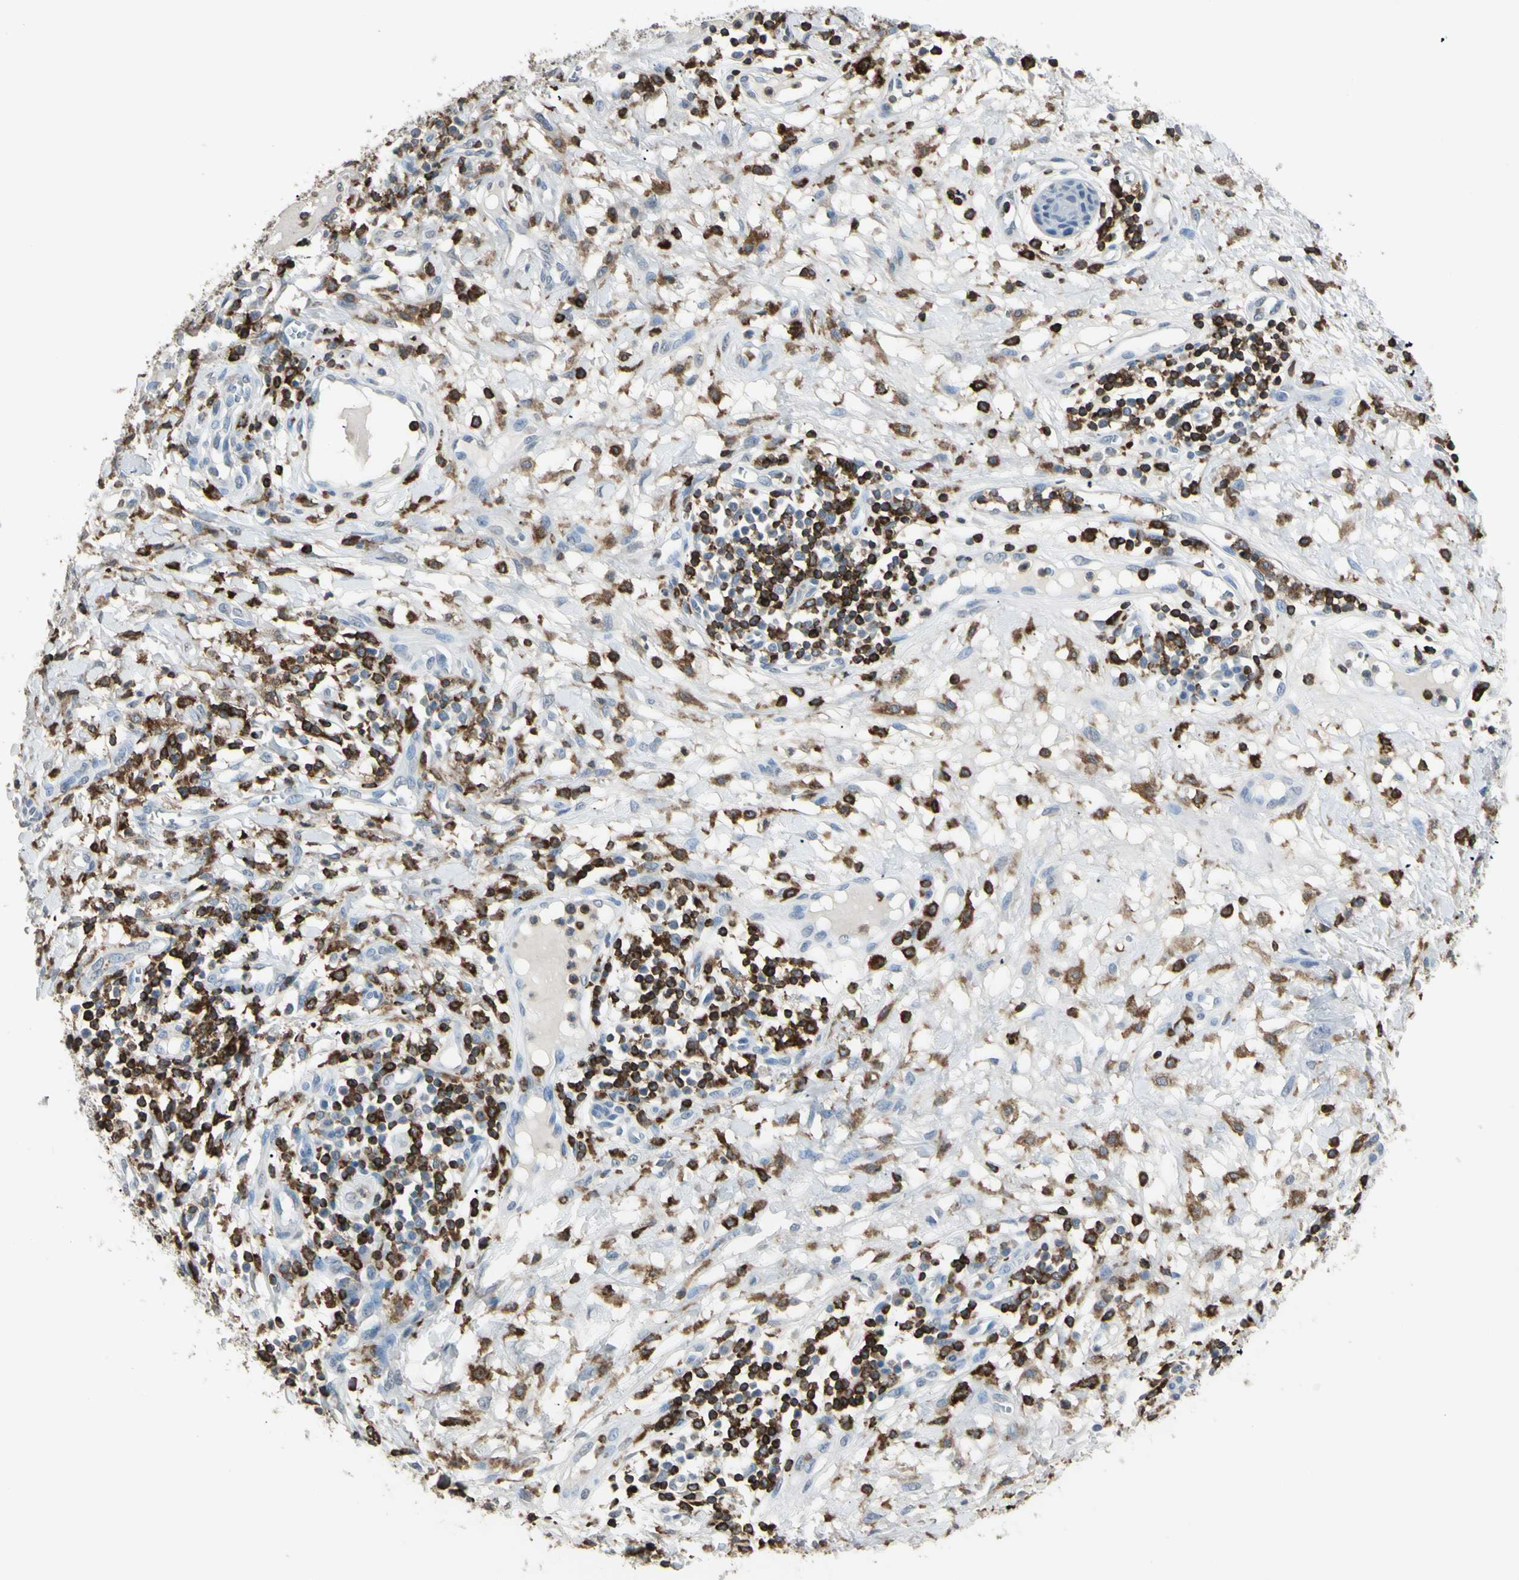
{"staining": {"intensity": "negative", "quantity": "none", "location": "none"}, "tissue": "skin cancer", "cell_type": "Tumor cells", "image_type": "cancer", "snomed": [{"axis": "morphology", "description": "Squamous cell carcinoma, NOS"}, {"axis": "topography", "description": "Skin"}], "caption": "There is no significant staining in tumor cells of skin cancer.", "gene": "PSTPIP1", "patient": {"sex": "female", "age": 78}}